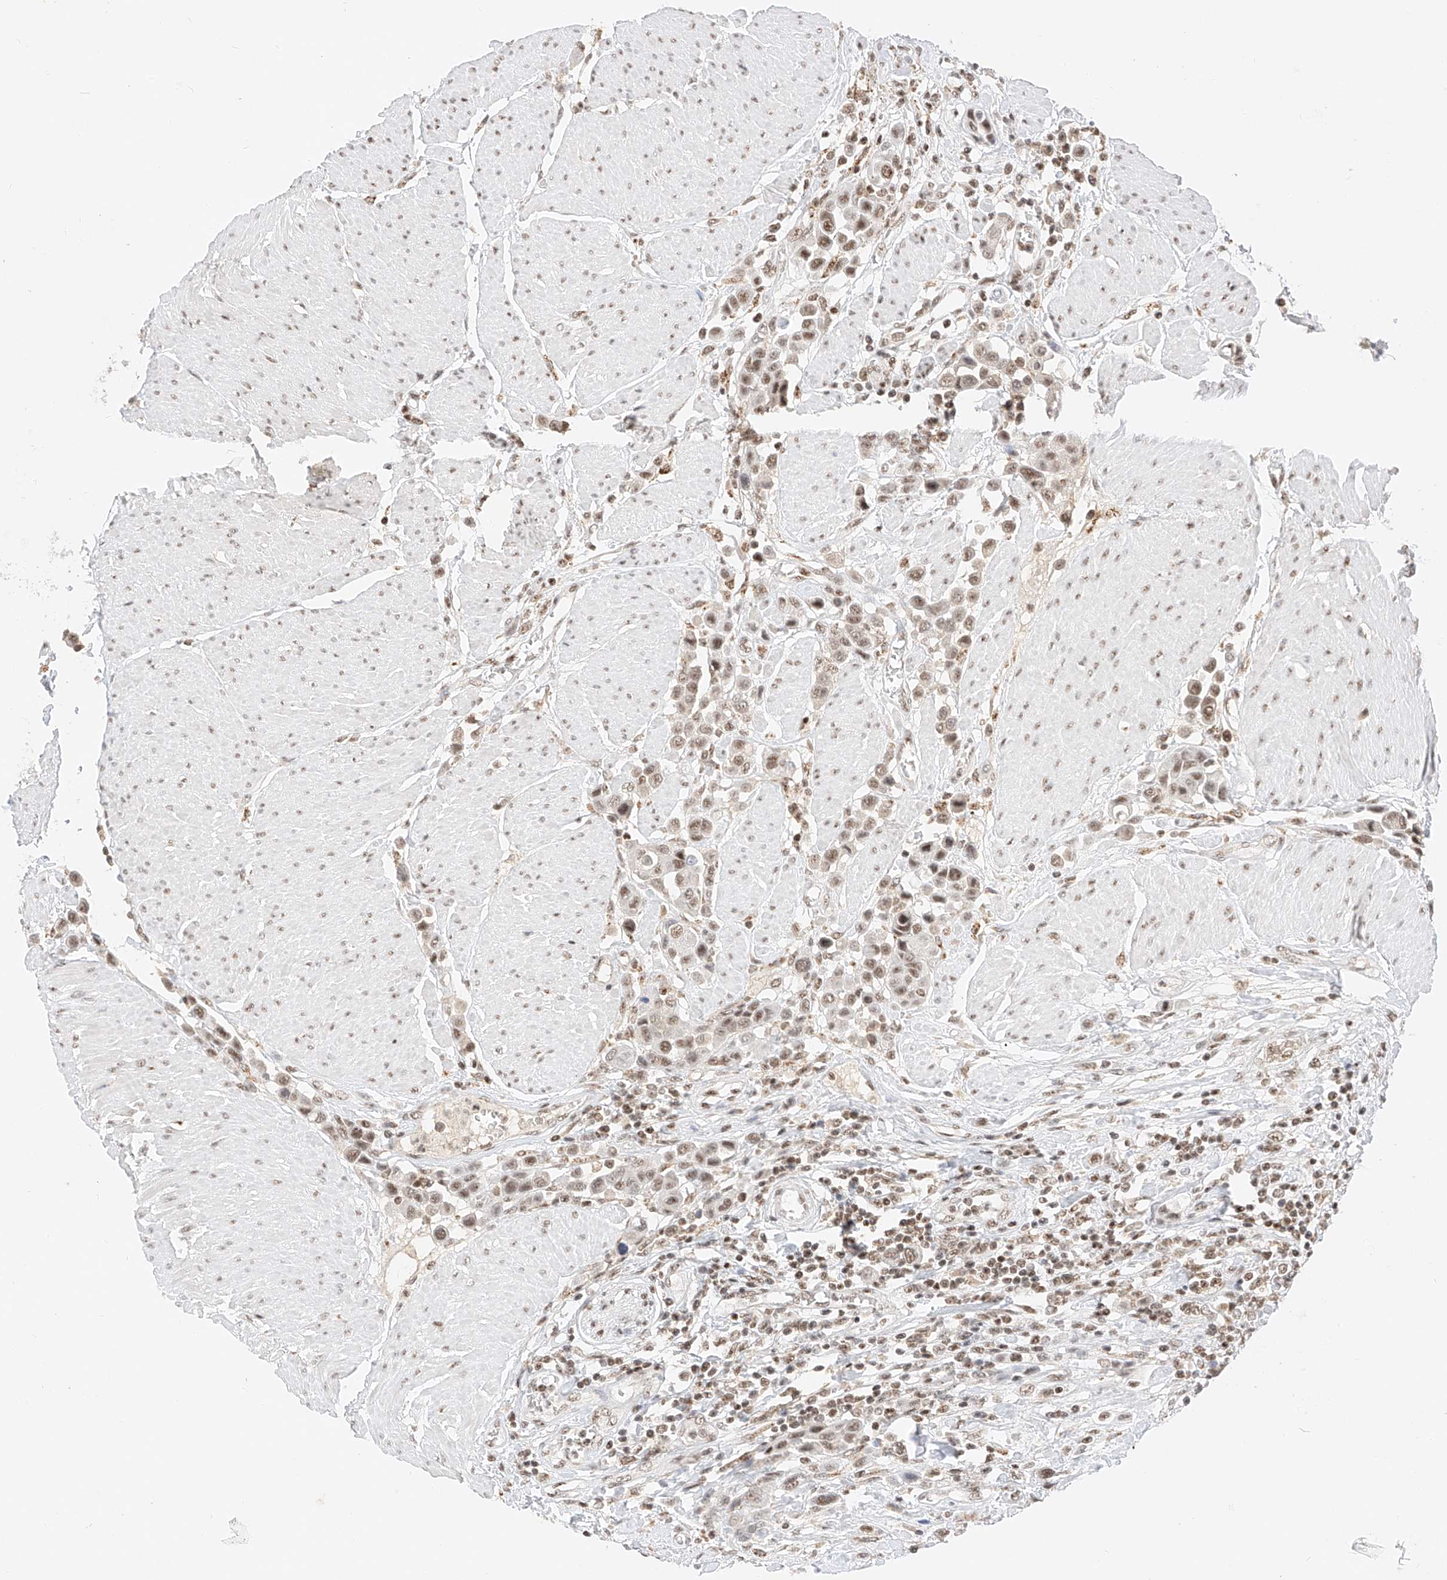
{"staining": {"intensity": "moderate", "quantity": ">75%", "location": "nuclear"}, "tissue": "urothelial cancer", "cell_type": "Tumor cells", "image_type": "cancer", "snomed": [{"axis": "morphology", "description": "Urothelial carcinoma, High grade"}, {"axis": "topography", "description": "Urinary bladder"}], "caption": "Immunohistochemistry (DAB) staining of urothelial cancer demonstrates moderate nuclear protein staining in about >75% of tumor cells.", "gene": "NRF1", "patient": {"sex": "male", "age": 50}}